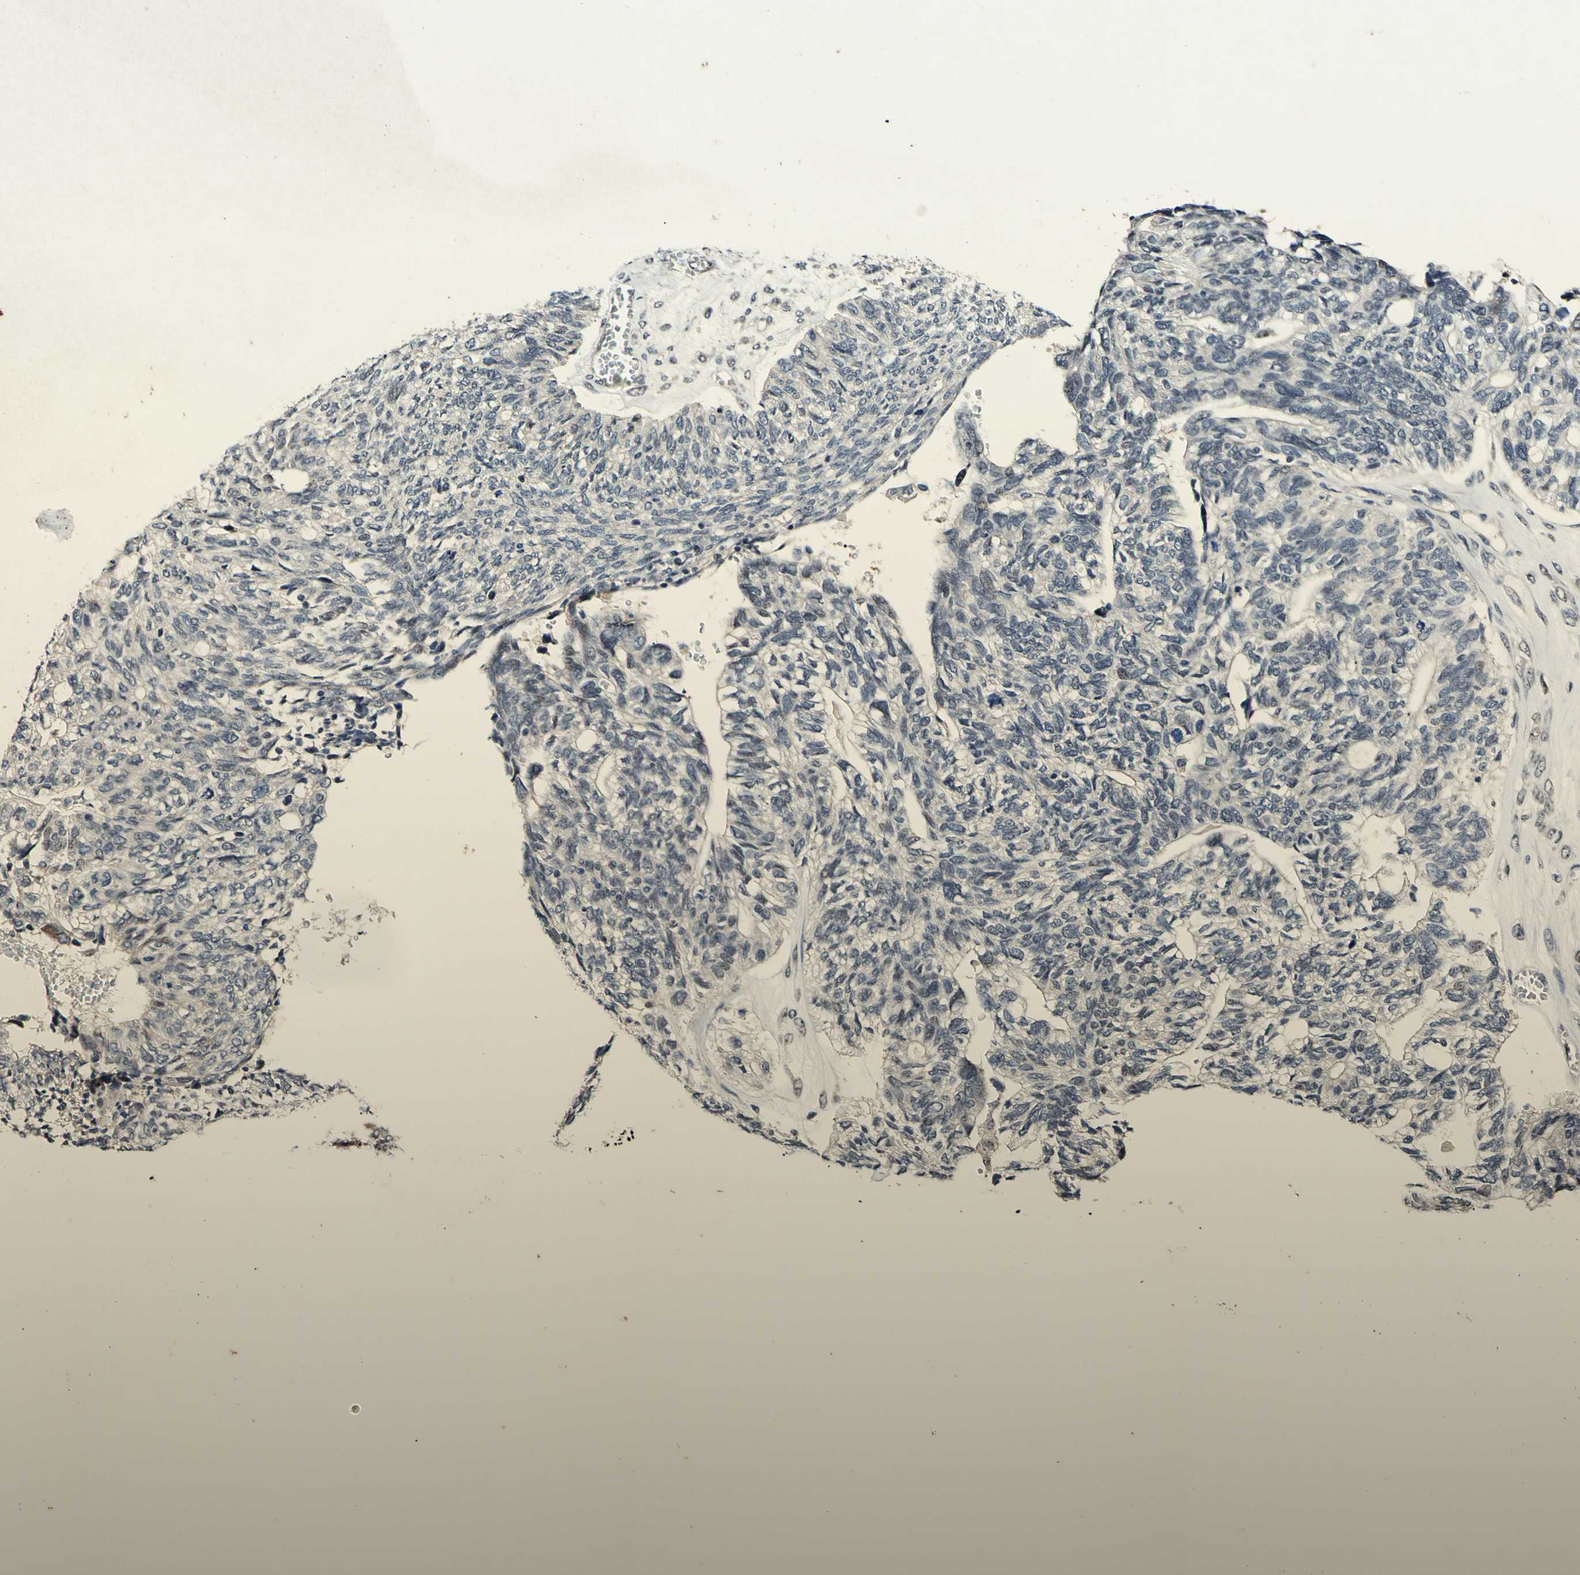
{"staining": {"intensity": "negative", "quantity": "none", "location": "none"}, "tissue": "ovarian cancer", "cell_type": "Tumor cells", "image_type": "cancer", "snomed": [{"axis": "morphology", "description": "Cystadenocarcinoma, serous, NOS"}, {"axis": "topography", "description": "Ovary"}], "caption": "High magnification brightfield microscopy of serous cystadenocarcinoma (ovarian) stained with DAB (3,3'-diaminobenzidine) (brown) and counterstained with hematoxylin (blue): tumor cells show no significant expression. Brightfield microscopy of IHC stained with DAB (brown) and hematoxylin (blue), captured at high magnification.", "gene": "POLR2F", "patient": {"sex": "female", "age": 79}}